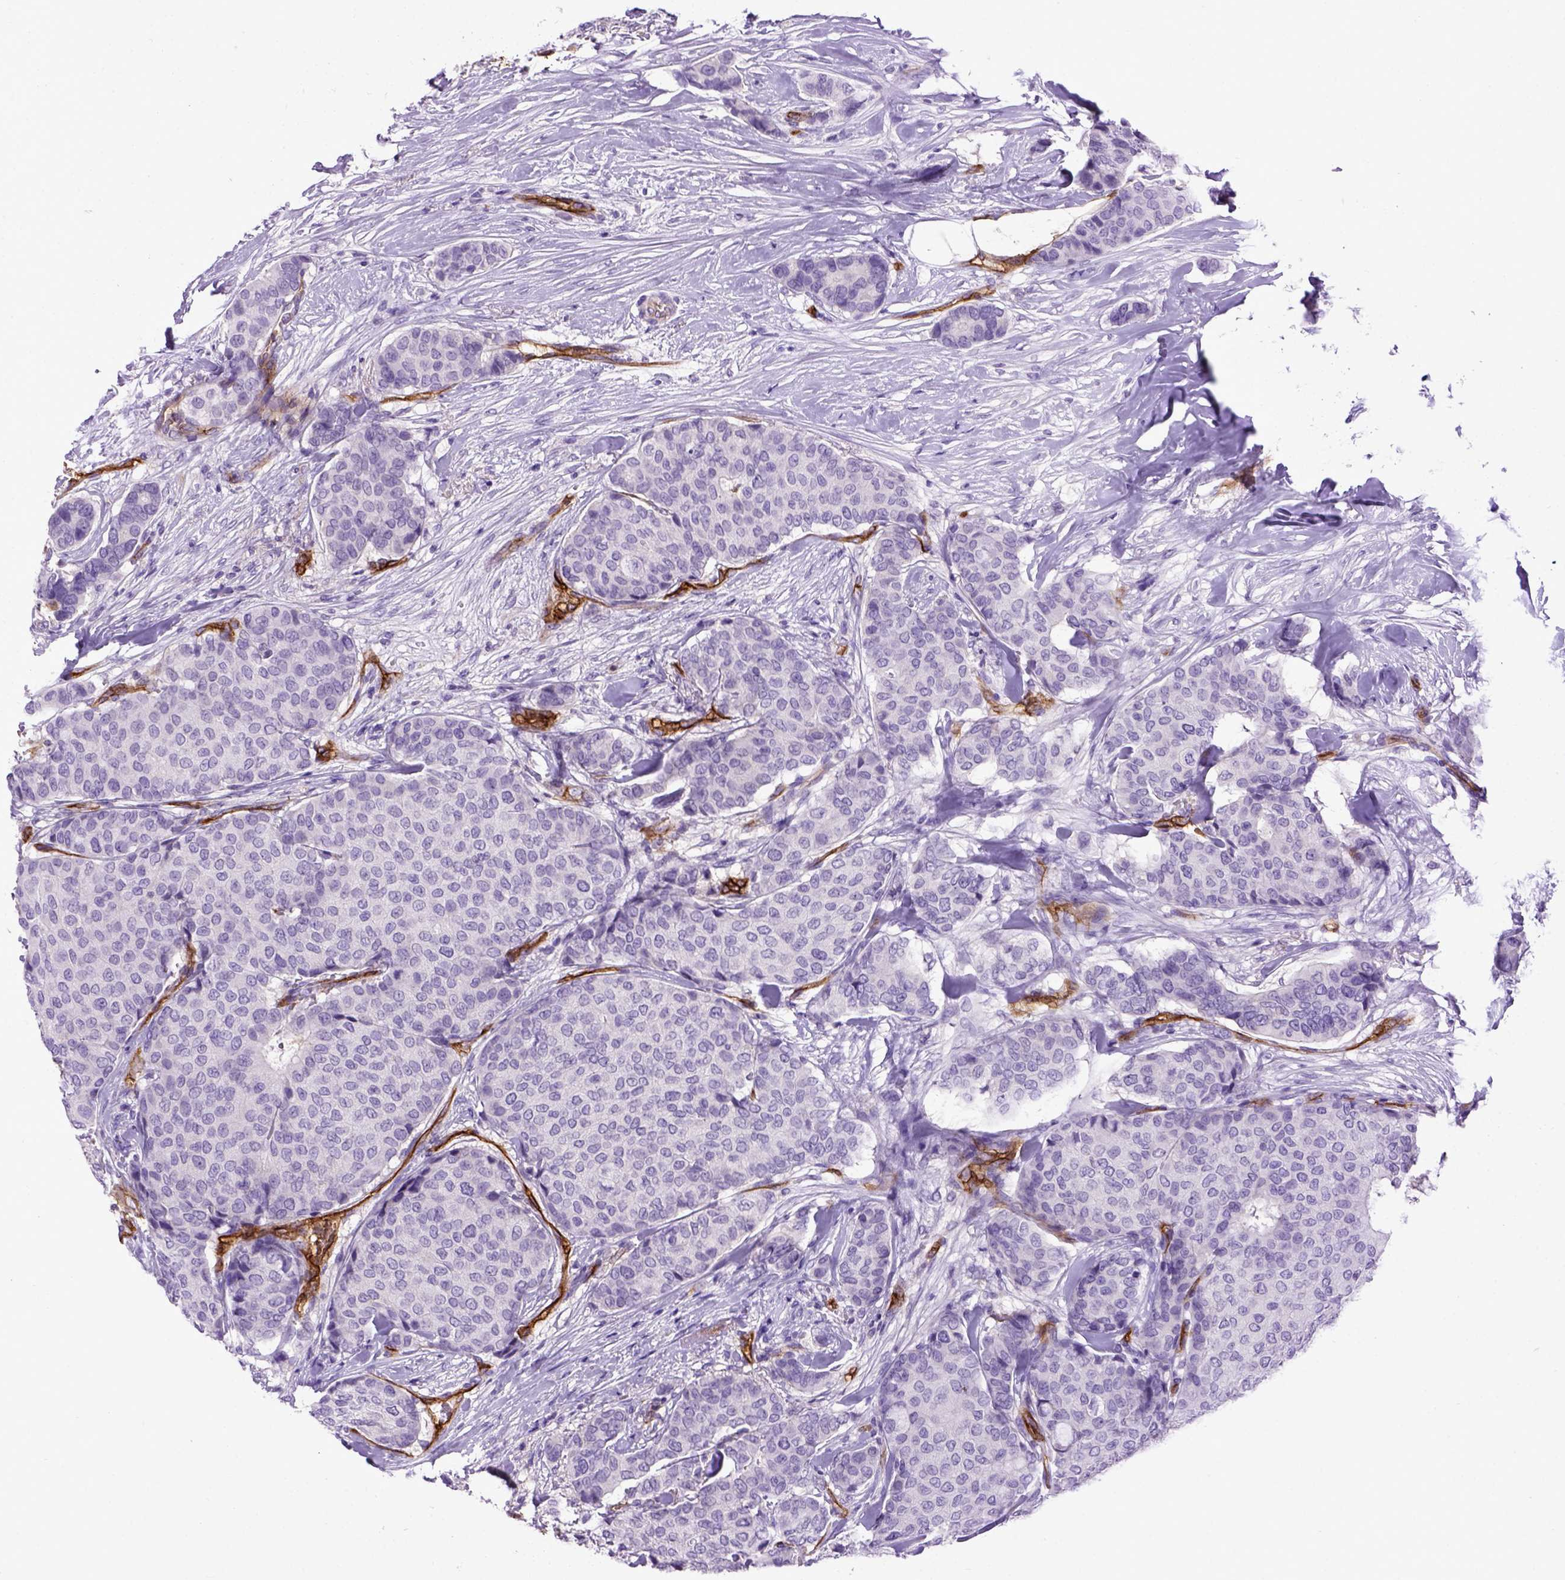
{"staining": {"intensity": "negative", "quantity": "none", "location": "none"}, "tissue": "breast cancer", "cell_type": "Tumor cells", "image_type": "cancer", "snomed": [{"axis": "morphology", "description": "Duct carcinoma"}, {"axis": "topography", "description": "Breast"}], "caption": "IHC histopathology image of neoplastic tissue: human breast cancer stained with DAB exhibits no significant protein positivity in tumor cells. (Brightfield microscopy of DAB immunohistochemistry (IHC) at high magnification).", "gene": "ENG", "patient": {"sex": "female", "age": 75}}